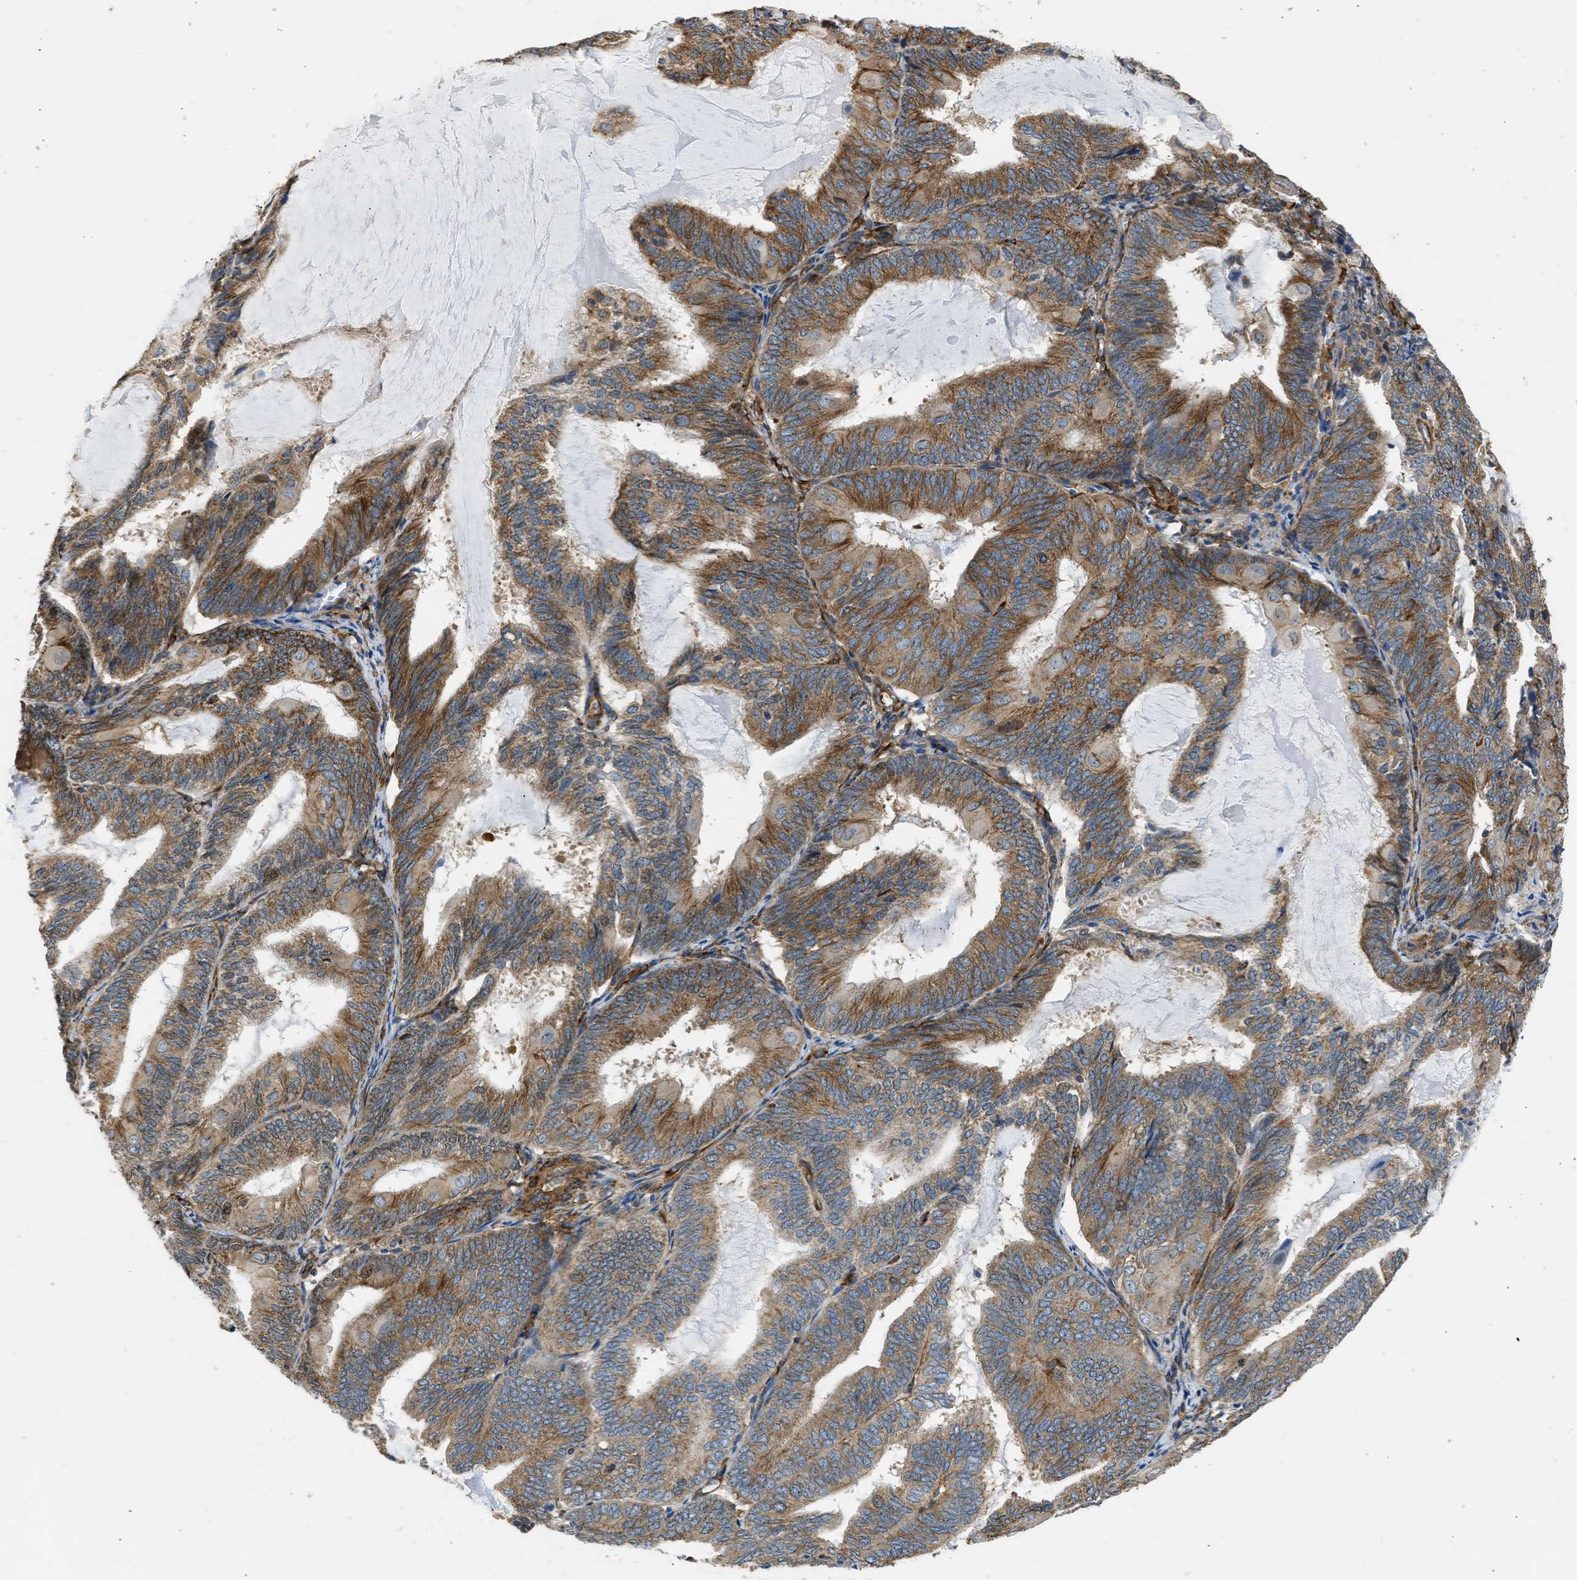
{"staining": {"intensity": "moderate", "quantity": ">75%", "location": "cytoplasmic/membranous"}, "tissue": "endometrial cancer", "cell_type": "Tumor cells", "image_type": "cancer", "snomed": [{"axis": "morphology", "description": "Adenocarcinoma, NOS"}, {"axis": "topography", "description": "Endometrium"}], "caption": "Immunohistochemical staining of endometrial cancer (adenocarcinoma) exhibits medium levels of moderate cytoplasmic/membranous staining in approximately >75% of tumor cells.", "gene": "SEPTIN2", "patient": {"sex": "female", "age": 81}}